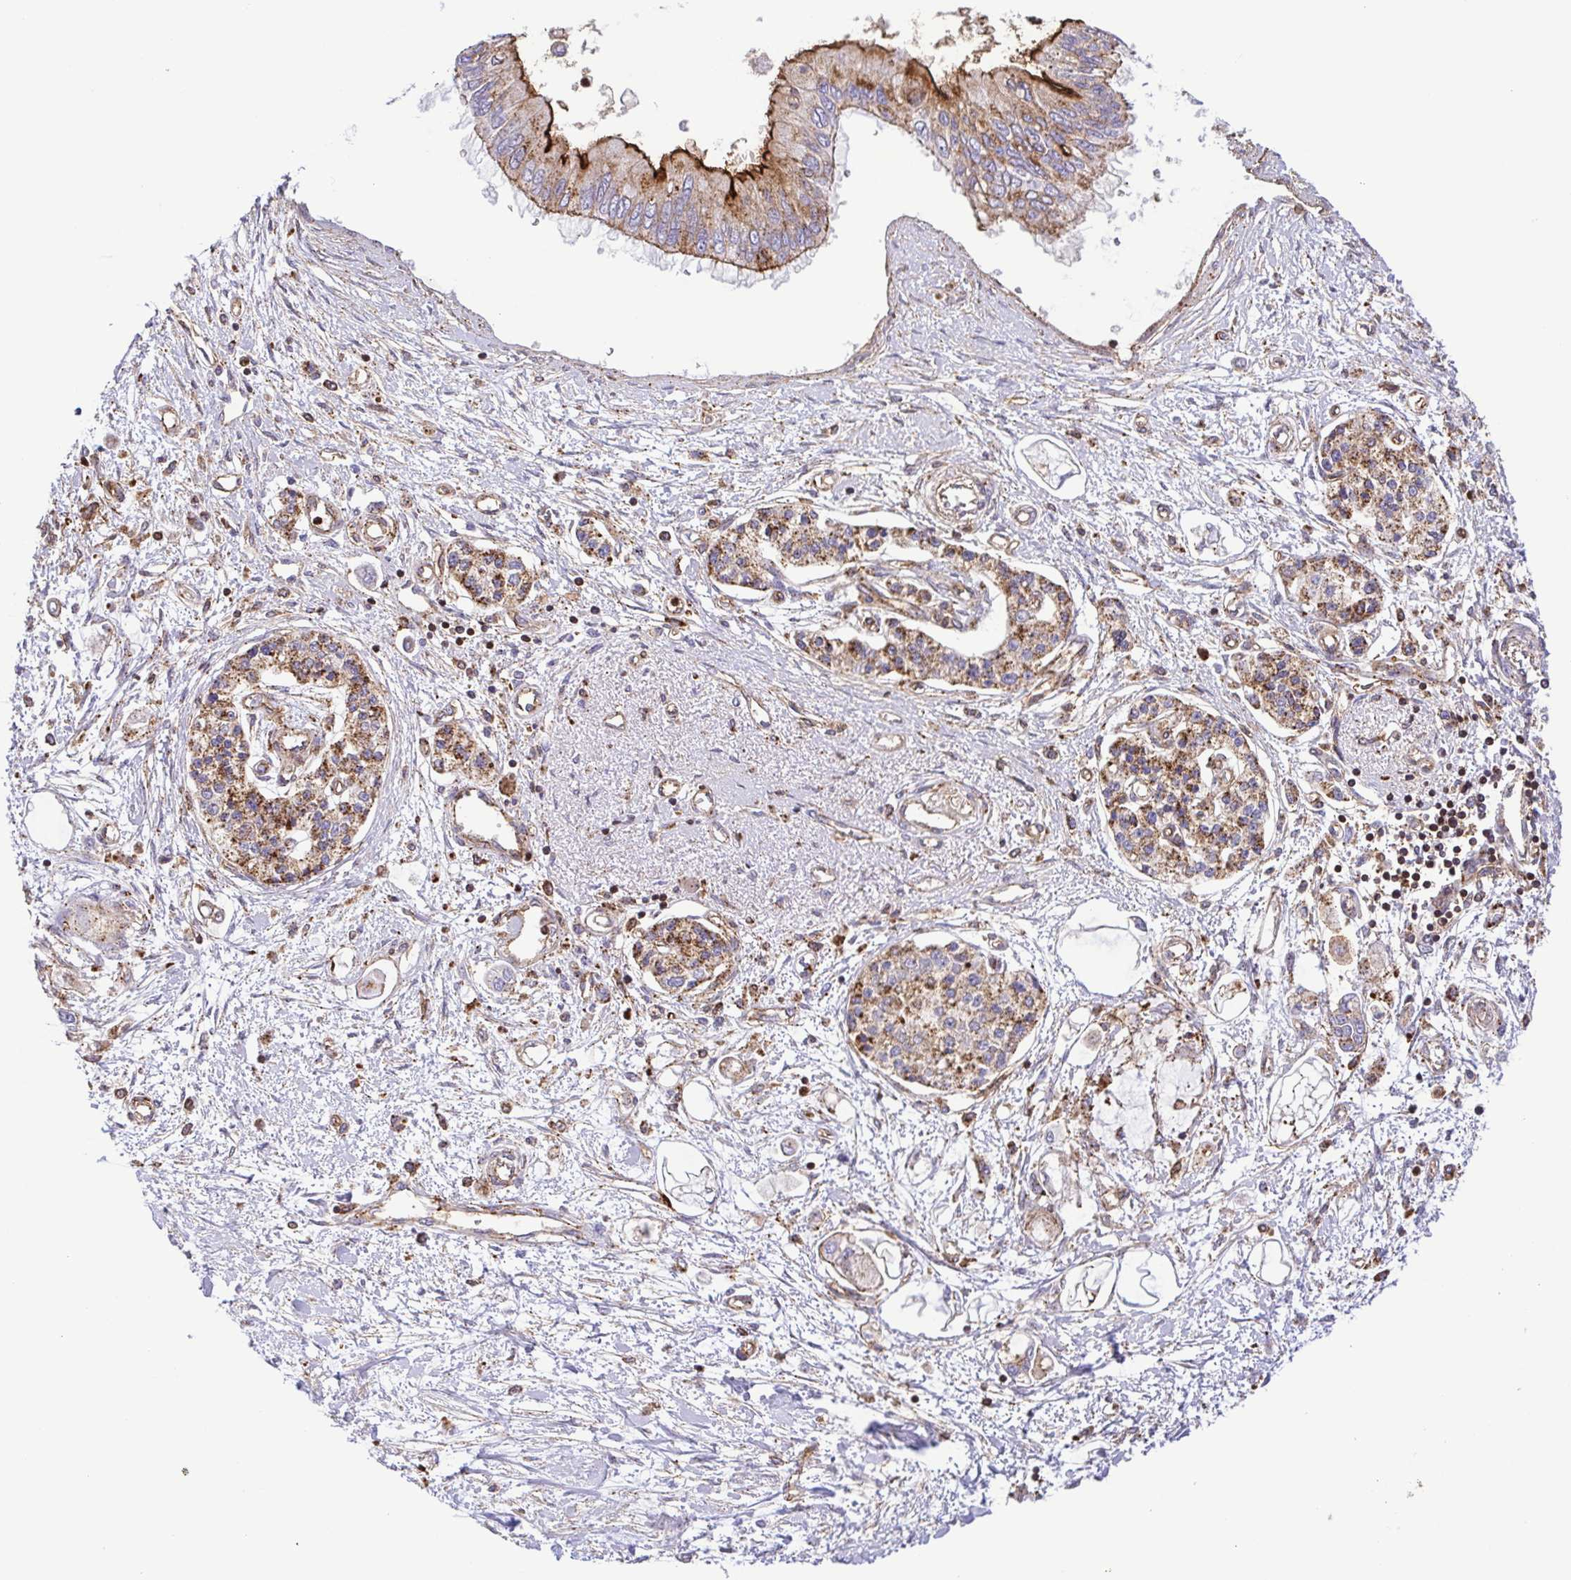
{"staining": {"intensity": "moderate", "quantity": ">75%", "location": "cytoplasmic/membranous"}, "tissue": "pancreatic cancer", "cell_type": "Tumor cells", "image_type": "cancer", "snomed": [{"axis": "morphology", "description": "Adenocarcinoma, NOS"}, {"axis": "topography", "description": "Pancreas"}], "caption": "Protein expression by immunohistochemistry reveals moderate cytoplasmic/membranous staining in approximately >75% of tumor cells in pancreatic cancer. (Brightfield microscopy of DAB IHC at high magnification).", "gene": "CHMP1B", "patient": {"sex": "female", "age": 77}}